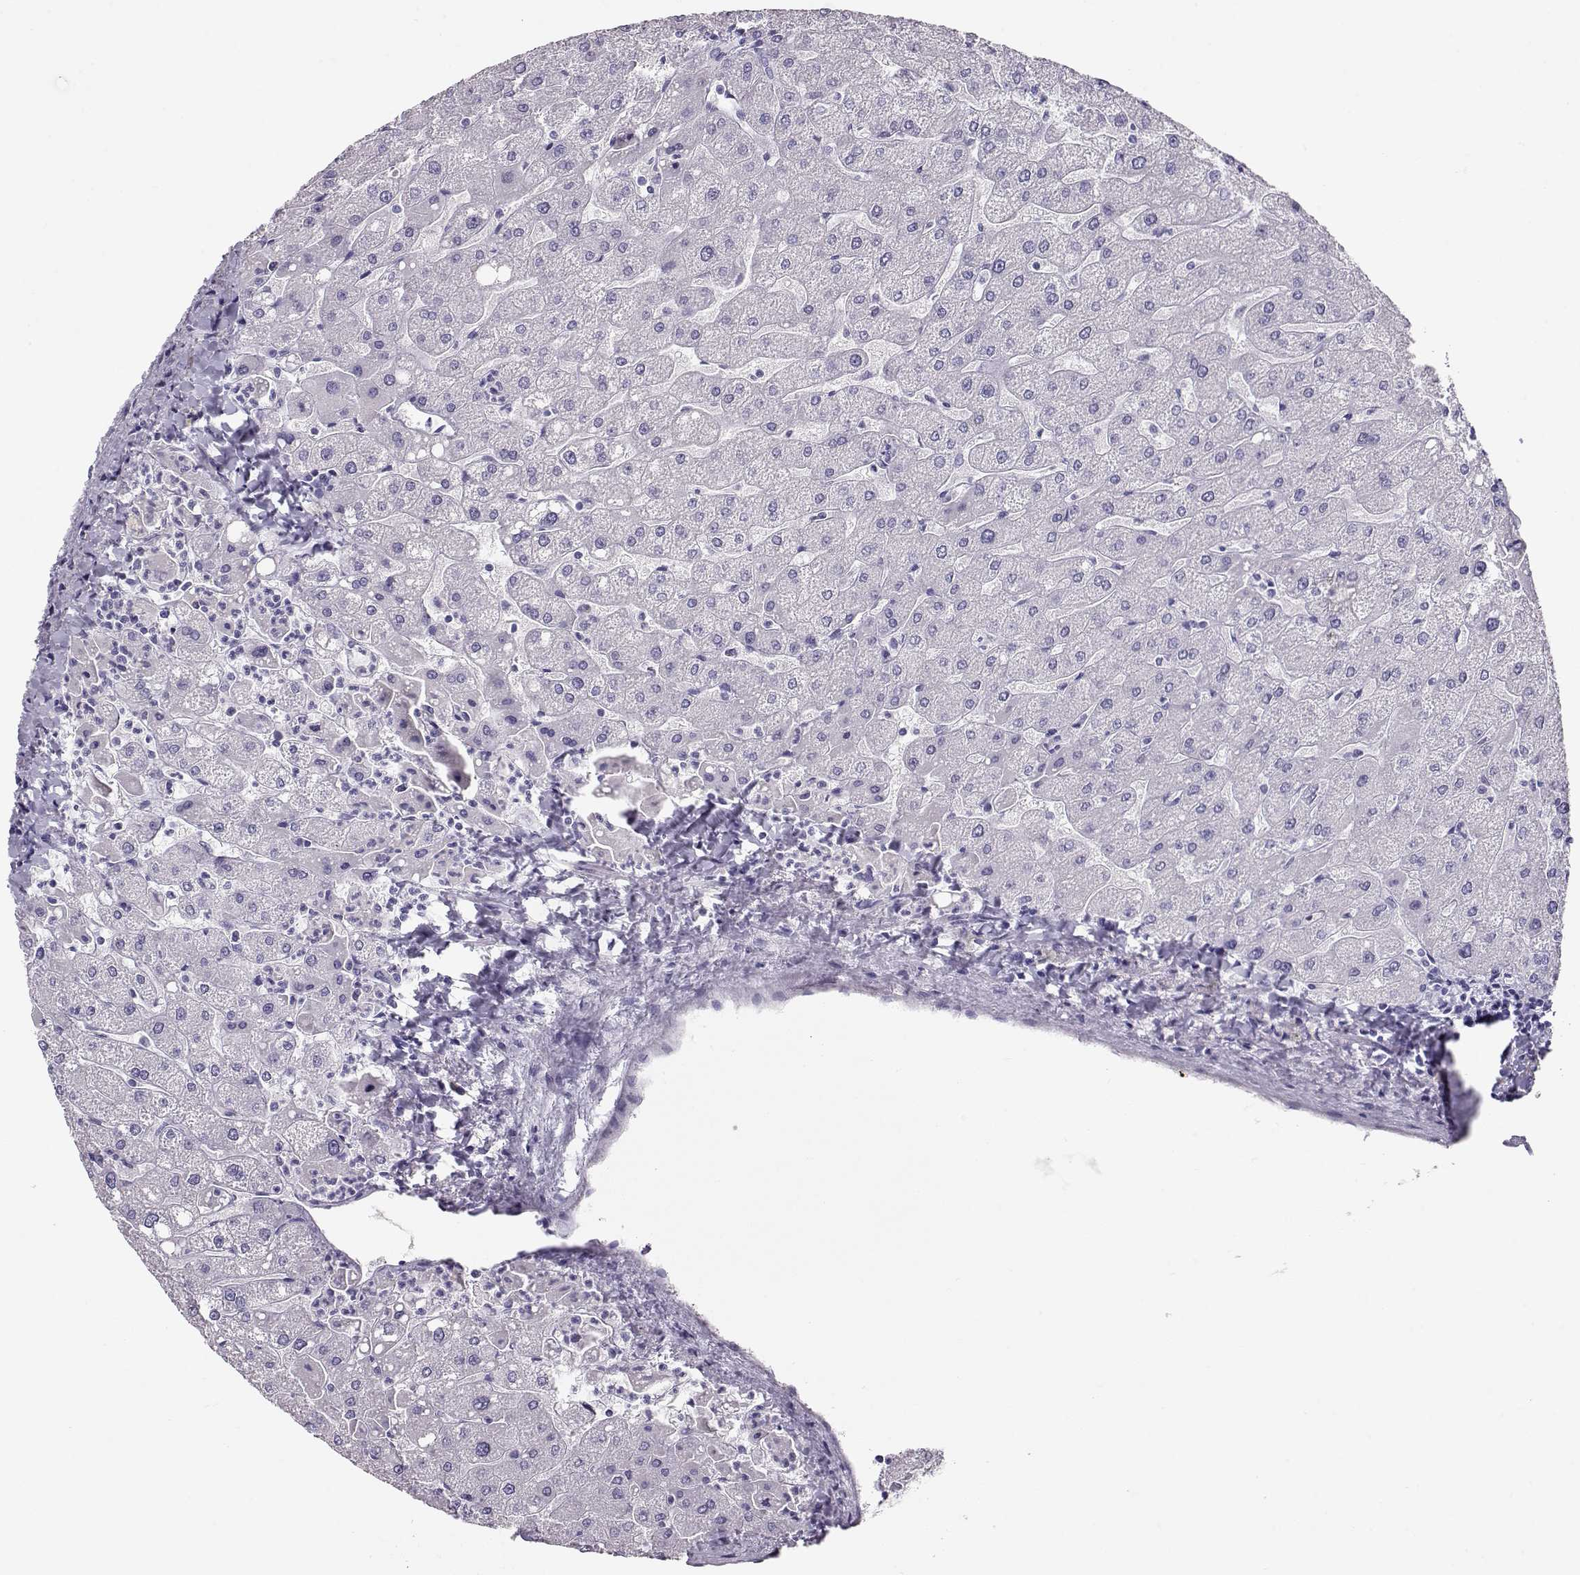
{"staining": {"intensity": "negative", "quantity": "none", "location": "none"}, "tissue": "liver", "cell_type": "Cholangiocytes", "image_type": "normal", "snomed": [{"axis": "morphology", "description": "Normal tissue, NOS"}, {"axis": "topography", "description": "Liver"}], "caption": "There is no significant positivity in cholangiocytes of liver. (Brightfield microscopy of DAB immunohistochemistry at high magnification).", "gene": "ACTN2", "patient": {"sex": "male", "age": 67}}